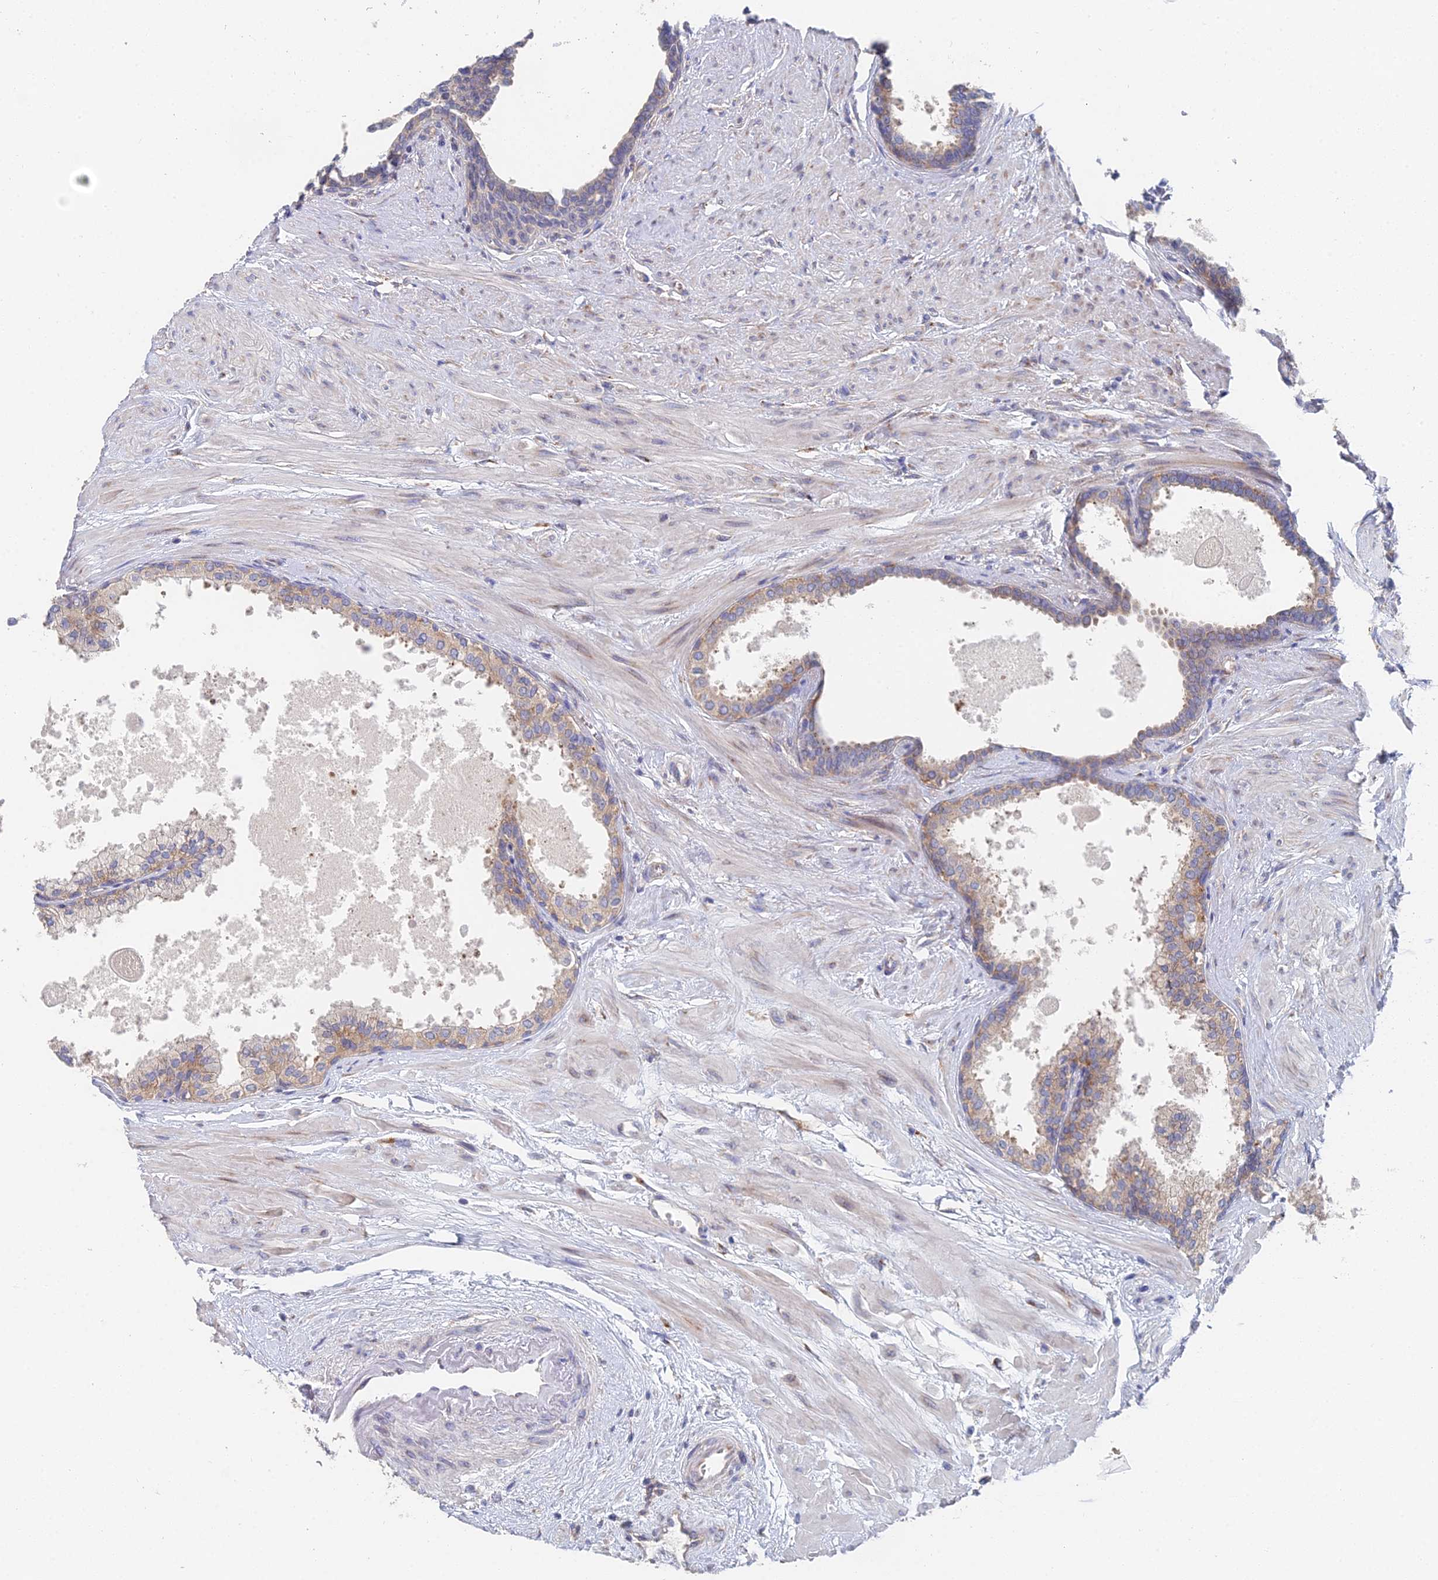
{"staining": {"intensity": "moderate", "quantity": "25%-75%", "location": "cytoplasmic/membranous"}, "tissue": "prostate", "cell_type": "Glandular cells", "image_type": "normal", "snomed": [{"axis": "morphology", "description": "Normal tissue, NOS"}, {"axis": "topography", "description": "Prostate"}], "caption": "Immunohistochemical staining of unremarkable human prostate shows medium levels of moderate cytoplasmic/membranous positivity in about 25%-75% of glandular cells. (IHC, brightfield microscopy, high magnification).", "gene": "ELOF1", "patient": {"sex": "male", "age": 57}}